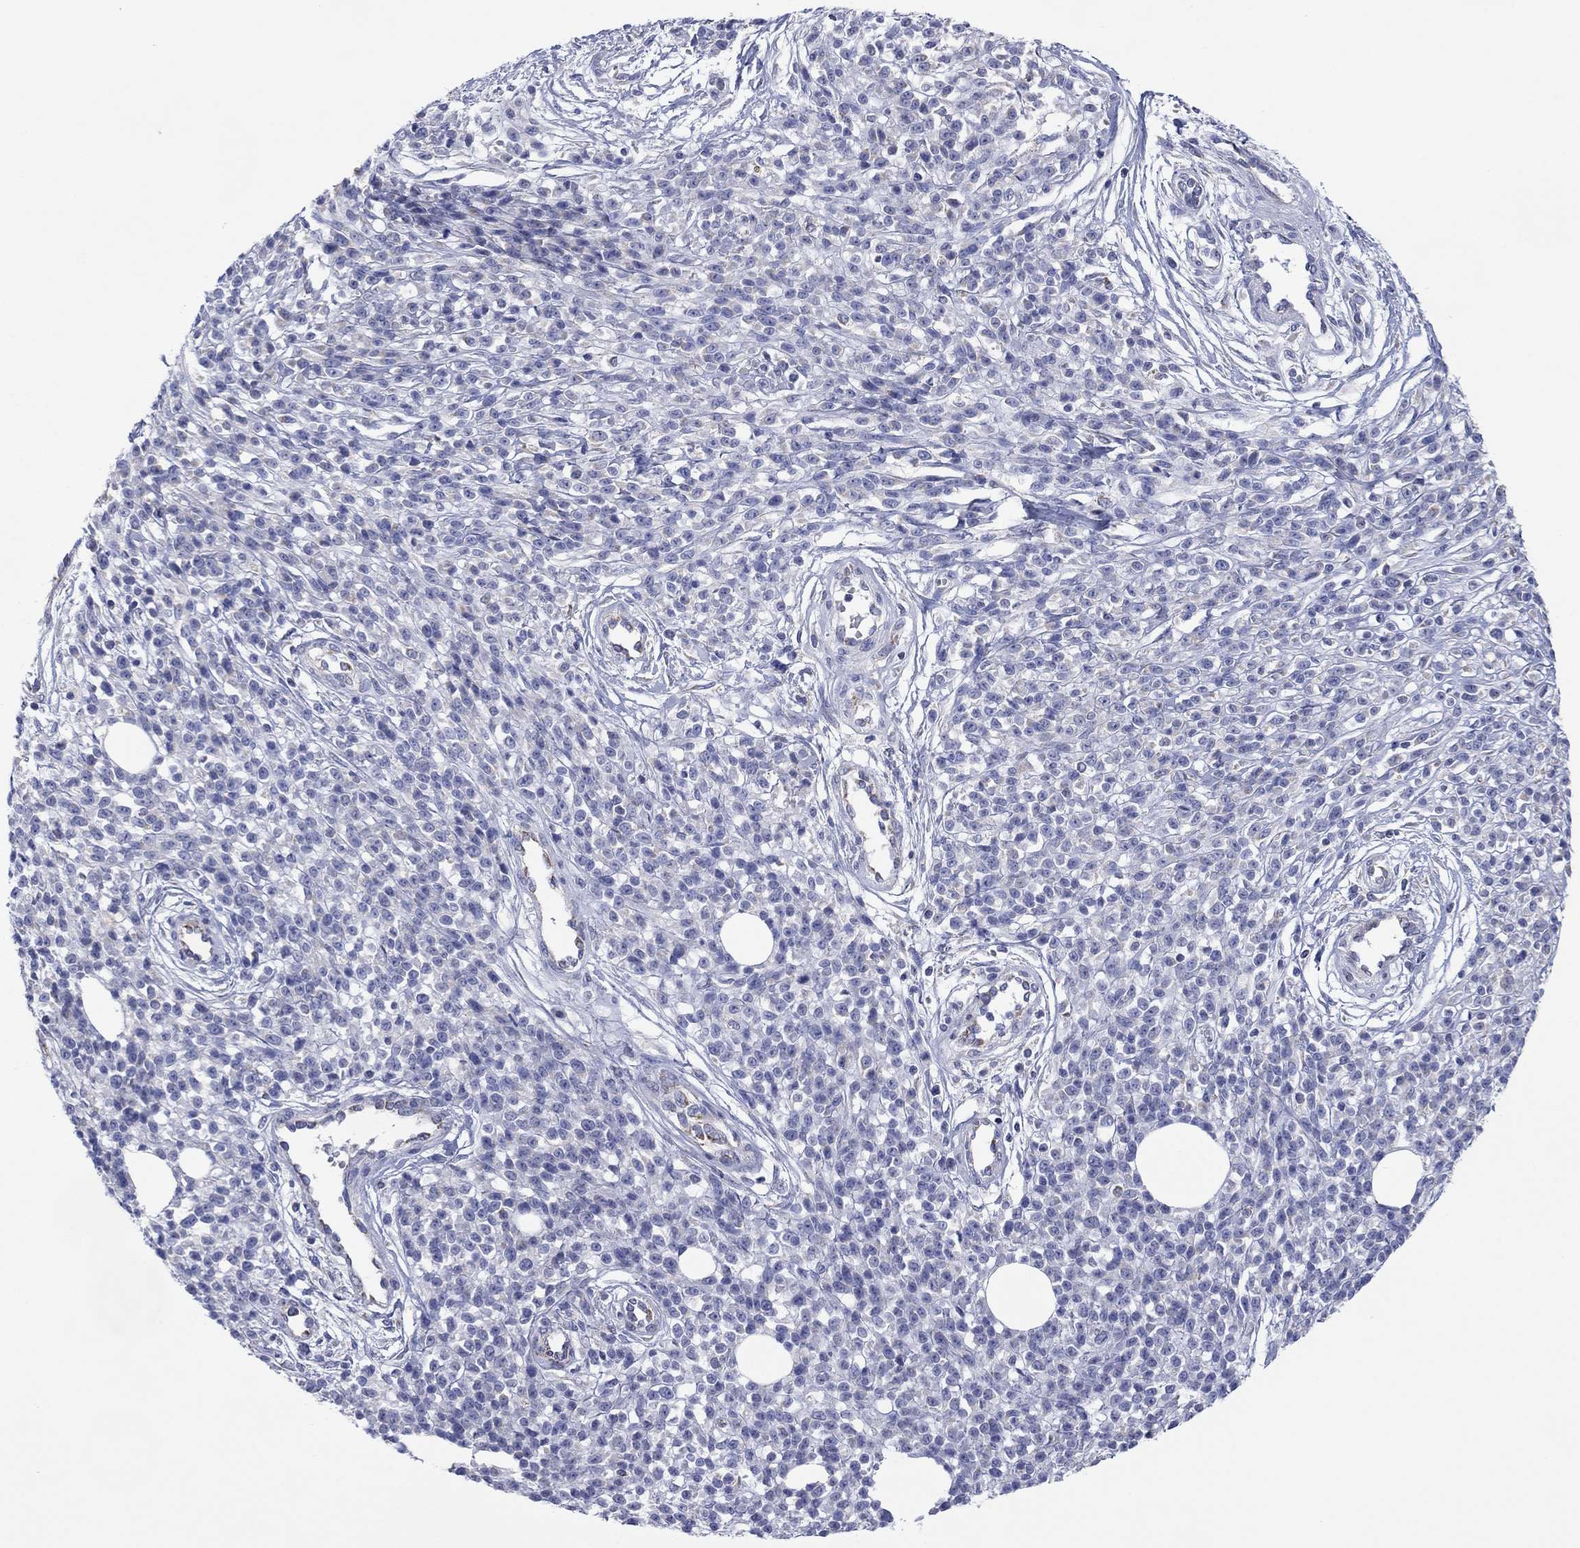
{"staining": {"intensity": "negative", "quantity": "none", "location": "none"}, "tissue": "melanoma", "cell_type": "Tumor cells", "image_type": "cancer", "snomed": [{"axis": "morphology", "description": "Malignant melanoma, NOS"}, {"axis": "topography", "description": "Skin"}, {"axis": "topography", "description": "Skin of trunk"}], "caption": "There is no significant expression in tumor cells of malignant melanoma.", "gene": "MGST3", "patient": {"sex": "male", "age": 74}}